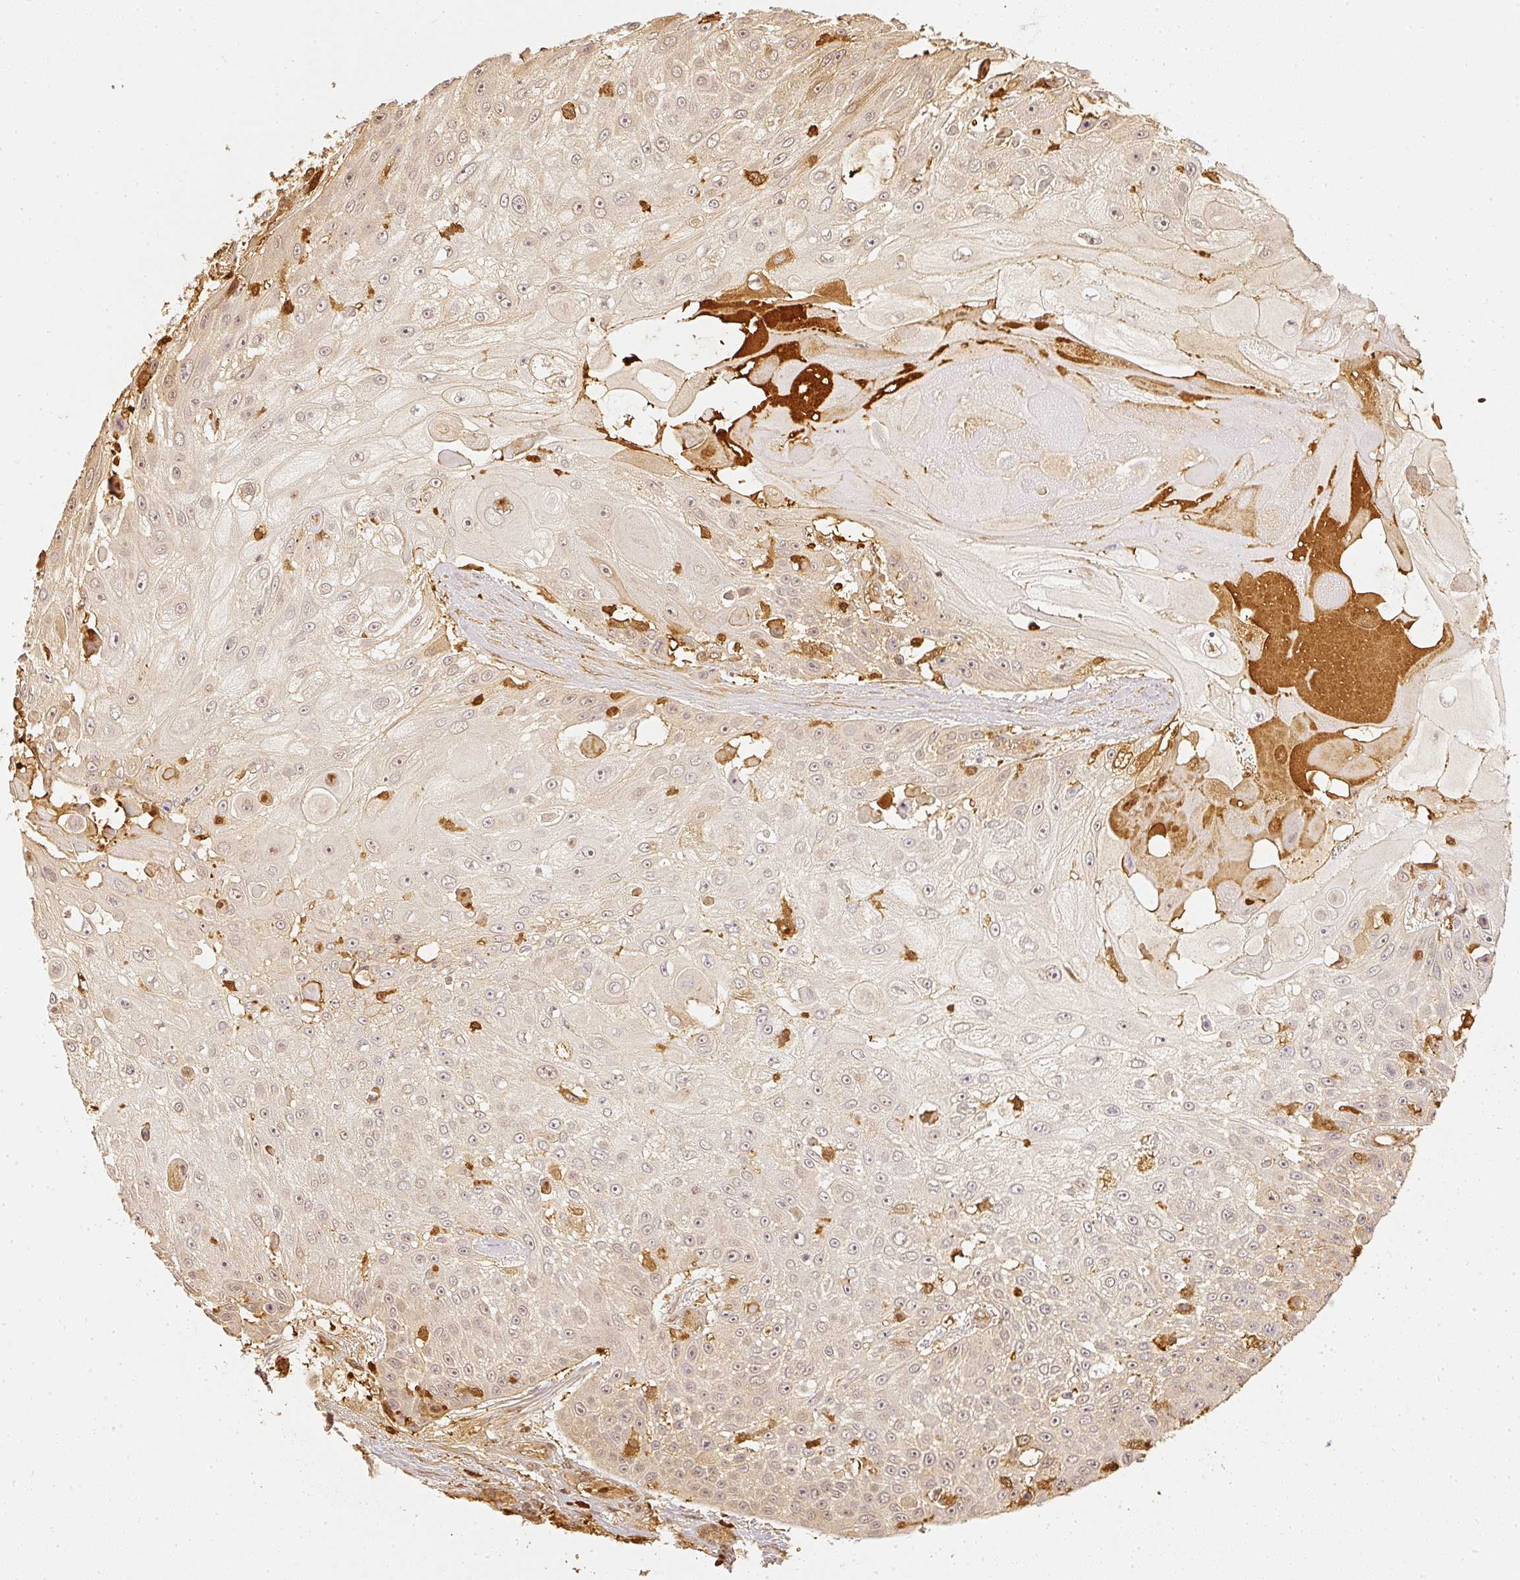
{"staining": {"intensity": "weak", "quantity": "25%-75%", "location": "cytoplasmic/membranous,nuclear"}, "tissue": "skin cancer", "cell_type": "Tumor cells", "image_type": "cancer", "snomed": [{"axis": "morphology", "description": "Squamous cell carcinoma, NOS"}, {"axis": "topography", "description": "Skin"}], "caption": "Squamous cell carcinoma (skin) stained for a protein reveals weak cytoplasmic/membranous and nuclear positivity in tumor cells. Using DAB (3,3'-diaminobenzidine) (brown) and hematoxylin (blue) stains, captured at high magnification using brightfield microscopy.", "gene": "PFN1", "patient": {"sex": "female", "age": 86}}